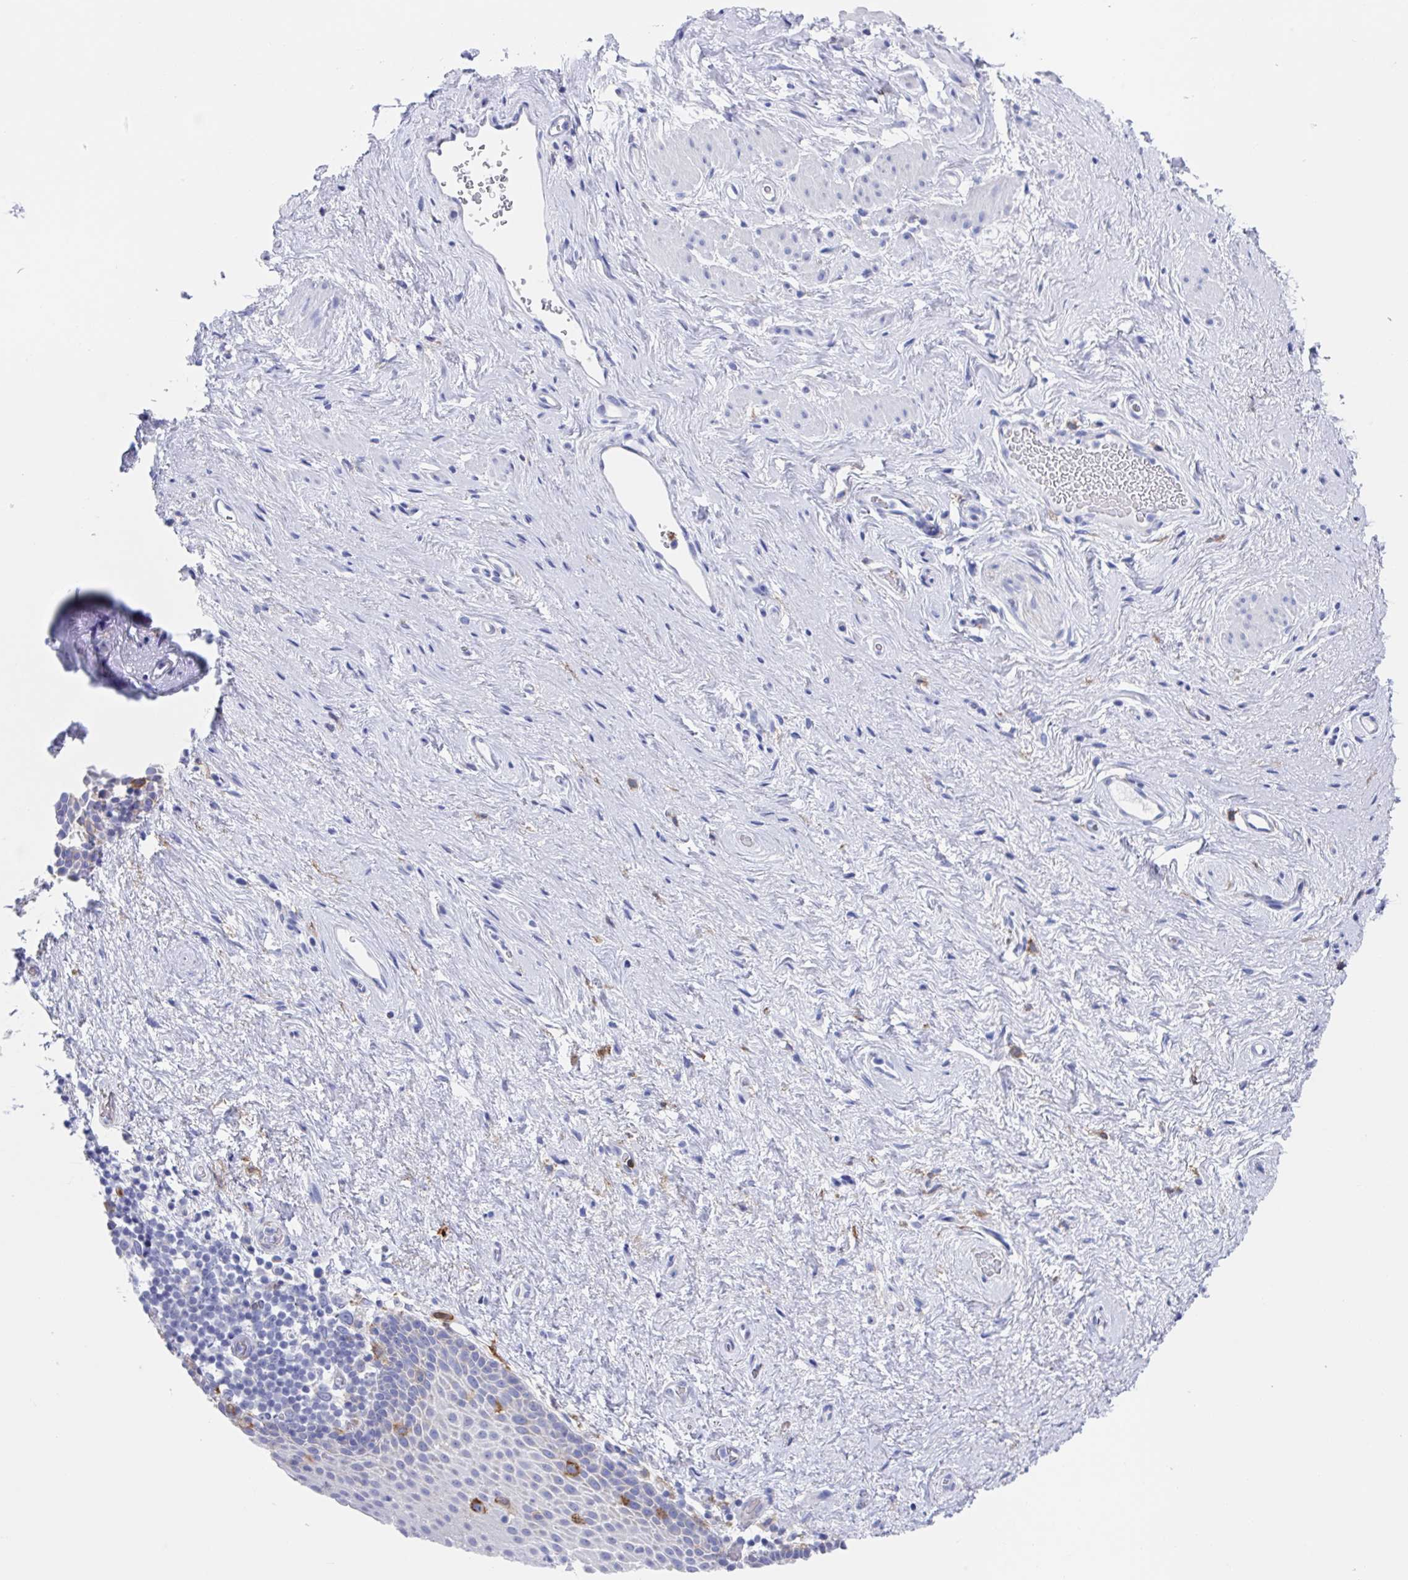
{"staining": {"intensity": "negative", "quantity": "none", "location": "none"}, "tissue": "vagina", "cell_type": "Squamous epithelial cells", "image_type": "normal", "snomed": [{"axis": "morphology", "description": "Normal tissue, NOS"}, {"axis": "topography", "description": "Vagina"}], "caption": "Immunohistochemistry (IHC) histopathology image of benign vagina stained for a protein (brown), which reveals no expression in squamous epithelial cells.", "gene": "FCGR3A", "patient": {"sex": "female", "age": 61}}